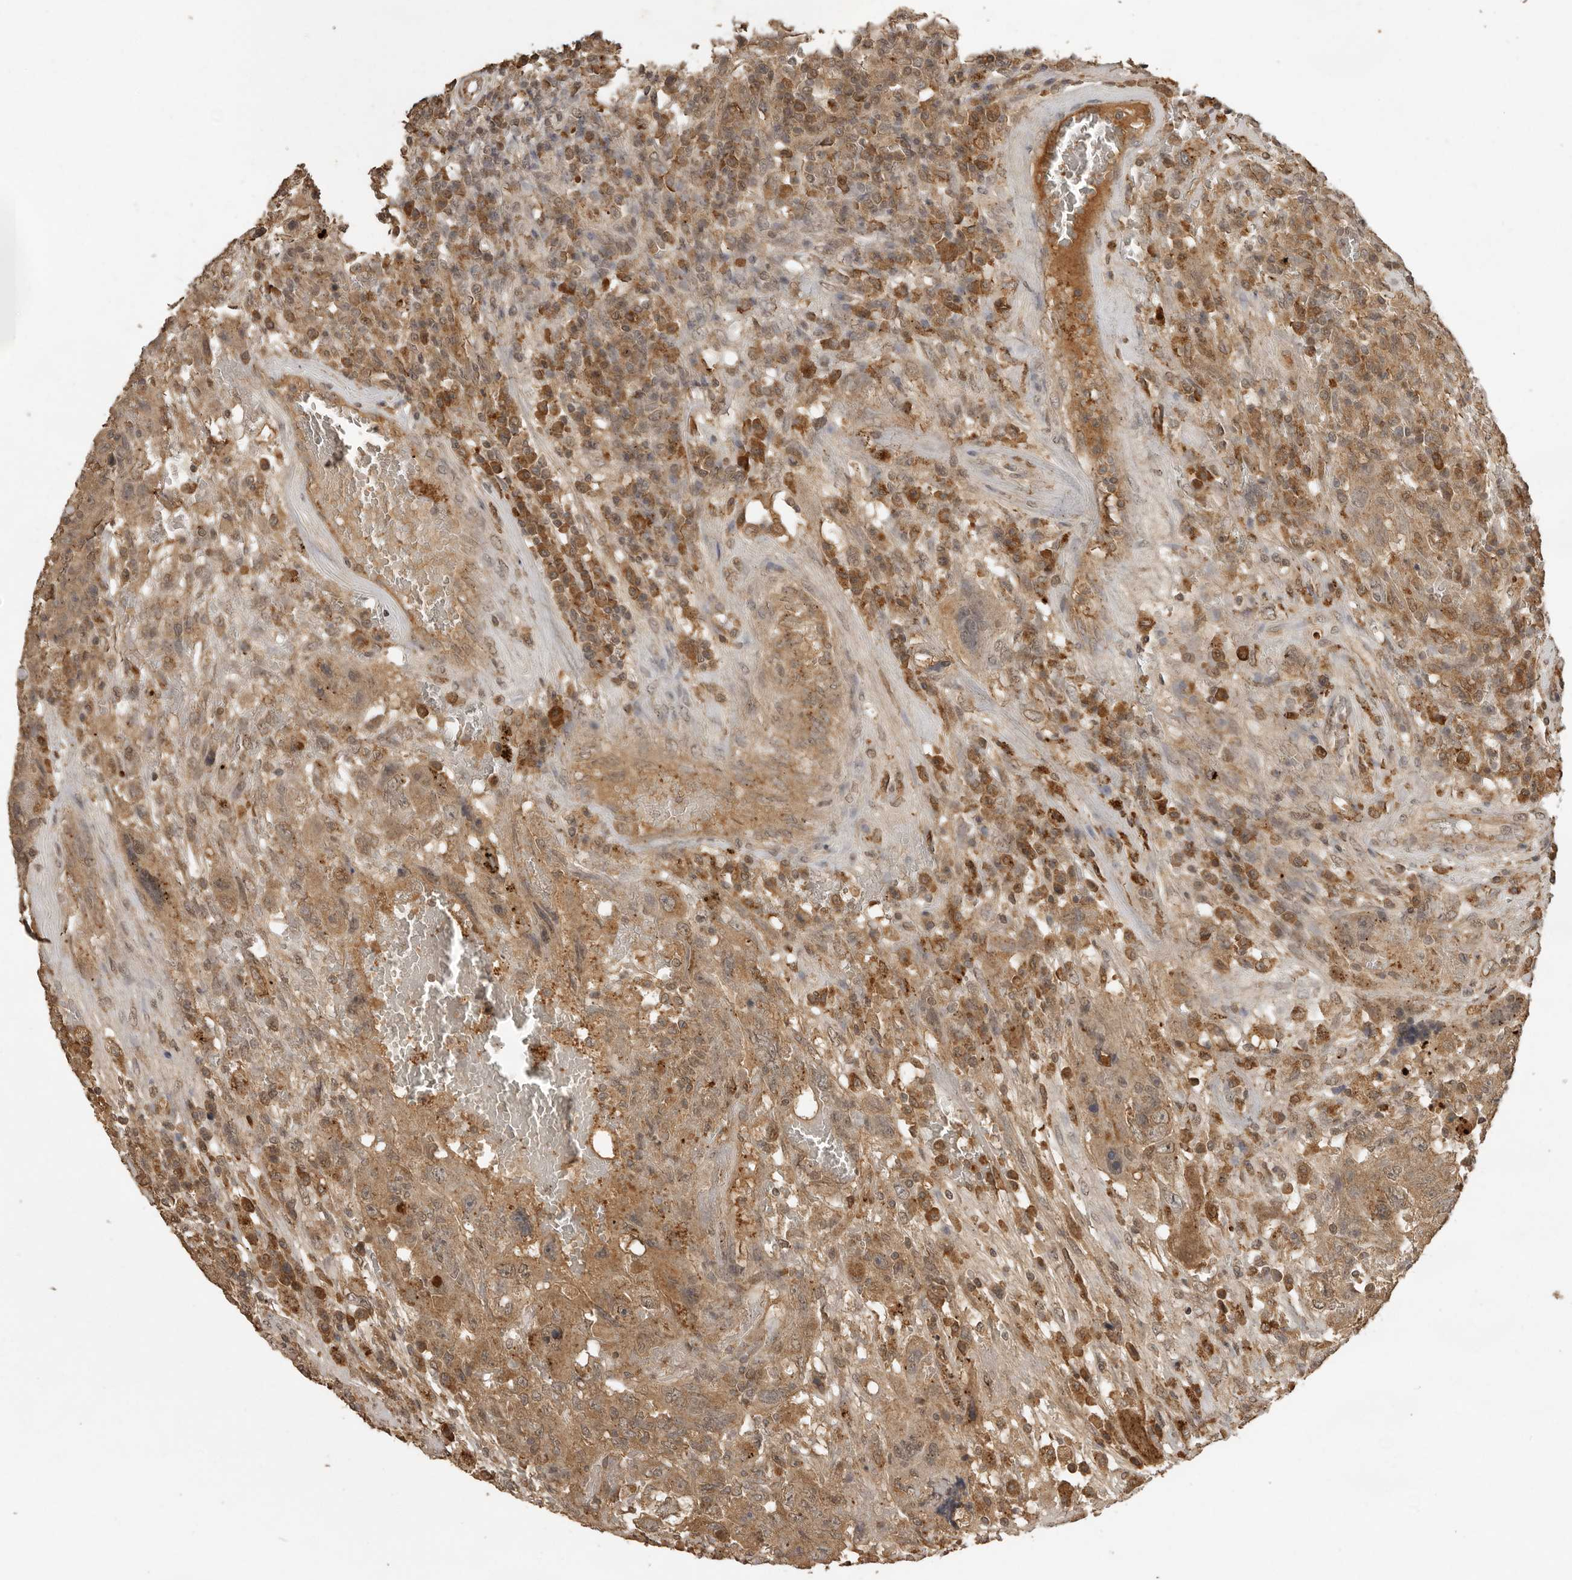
{"staining": {"intensity": "moderate", "quantity": ">75%", "location": "cytoplasmic/membranous"}, "tissue": "testis cancer", "cell_type": "Tumor cells", "image_type": "cancer", "snomed": [{"axis": "morphology", "description": "Carcinoma, Embryonal, NOS"}, {"axis": "topography", "description": "Testis"}], "caption": "Immunohistochemical staining of testis cancer displays medium levels of moderate cytoplasmic/membranous expression in about >75% of tumor cells.", "gene": "CTF1", "patient": {"sex": "male", "age": 26}}